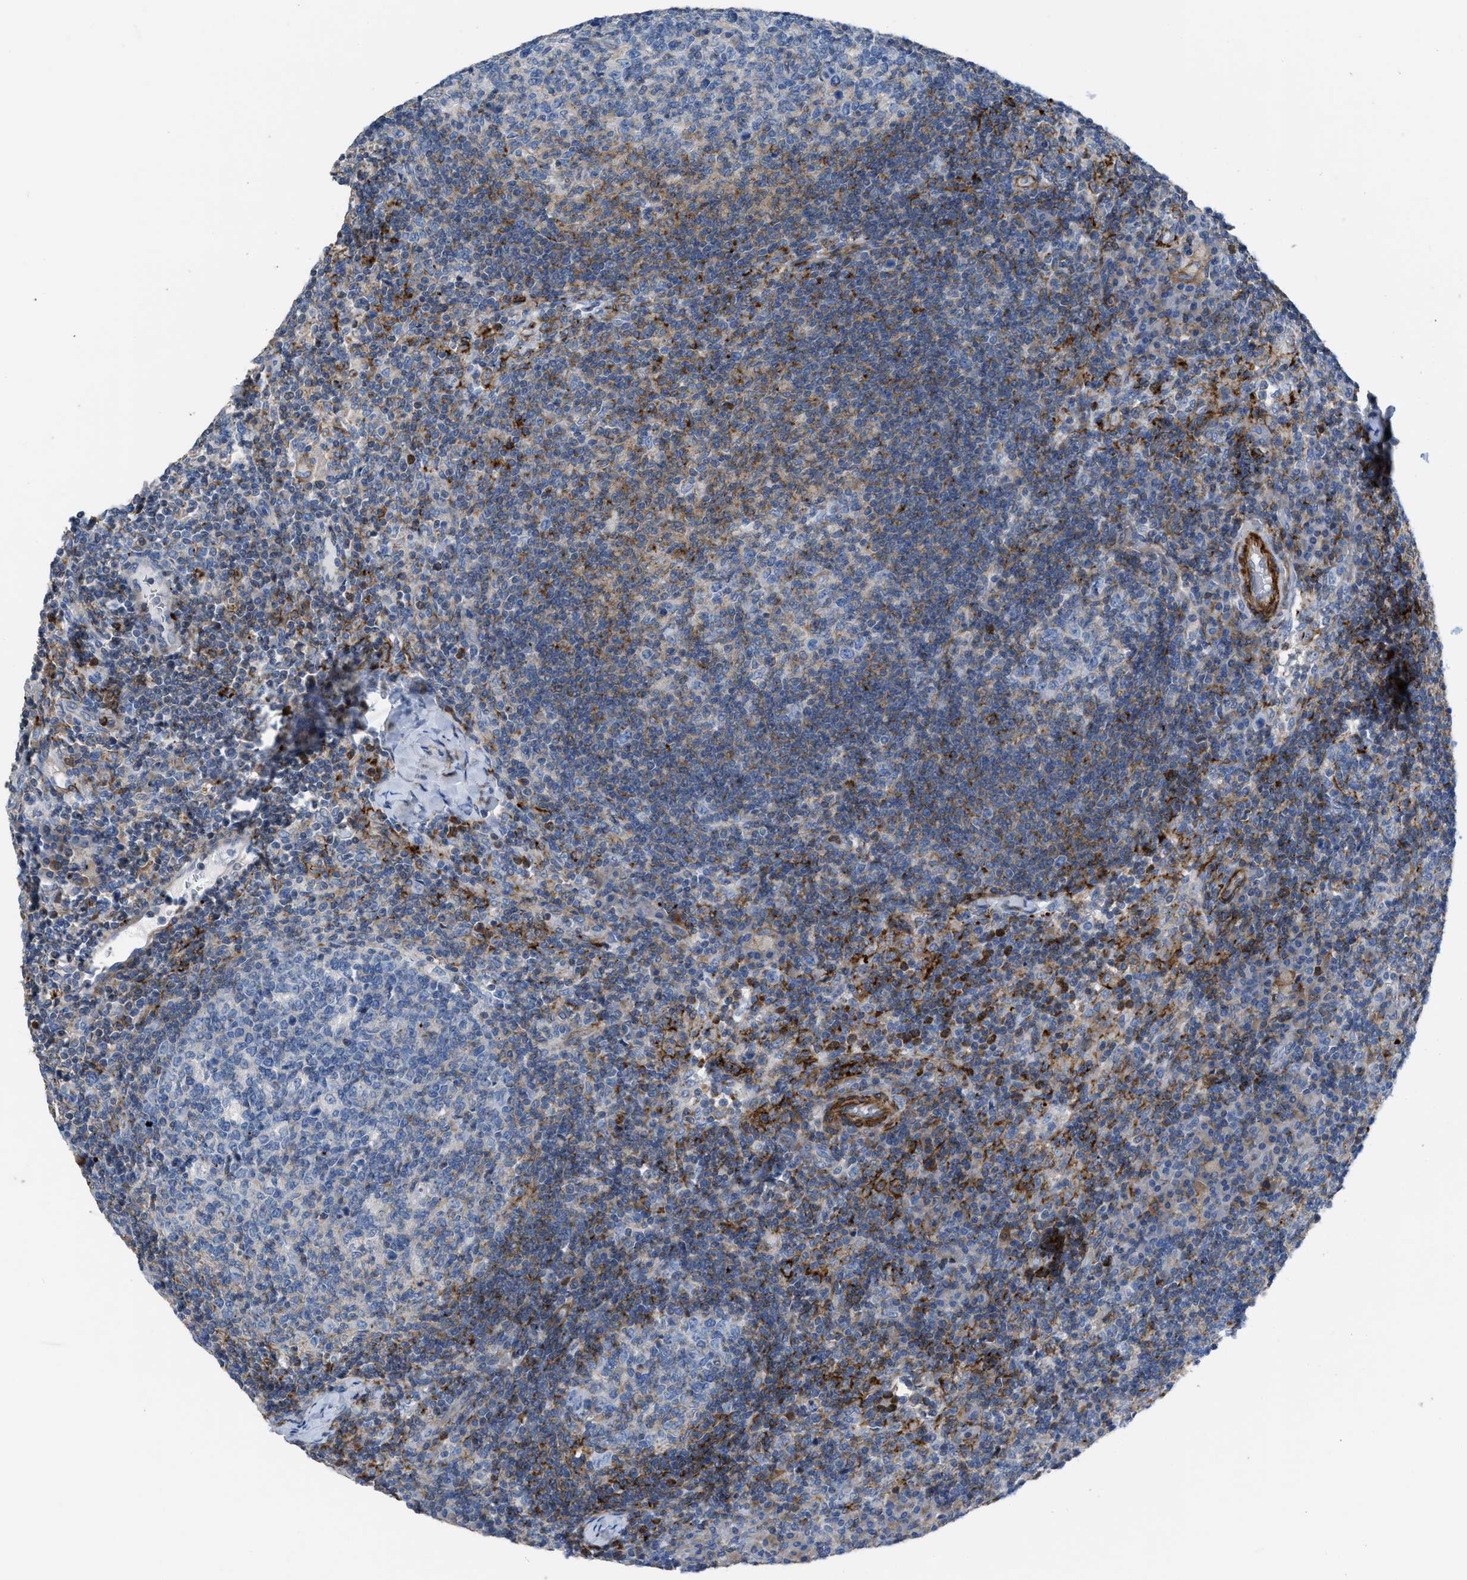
{"staining": {"intensity": "weak", "quantity": "<25%", "location": "cytoplasmic/membranous"}, "tissue": "lymph node", "cell_type": "Germinal center cells", "image_type": "normal", "snomed": [{"axis": "morphology", "description": "Normal tissue, NOS"}, {"axis": "morphology", "description": "Inflammation, NOS"}, {"axis": "topography", "description": "Lymph node"}], "caption": "High power microscopy micrograph of an immunohistochemistry (IHC) photomicrograph of benign lymph node, revealing no significant positivity in germinal center cells. (Stains: DAB IHC with hematoxylin counter stain, Microscopy: brightfield microscopy at high magnification).", "gene": "PRMT2", "patient": {"sex": "male", "age": 55}}